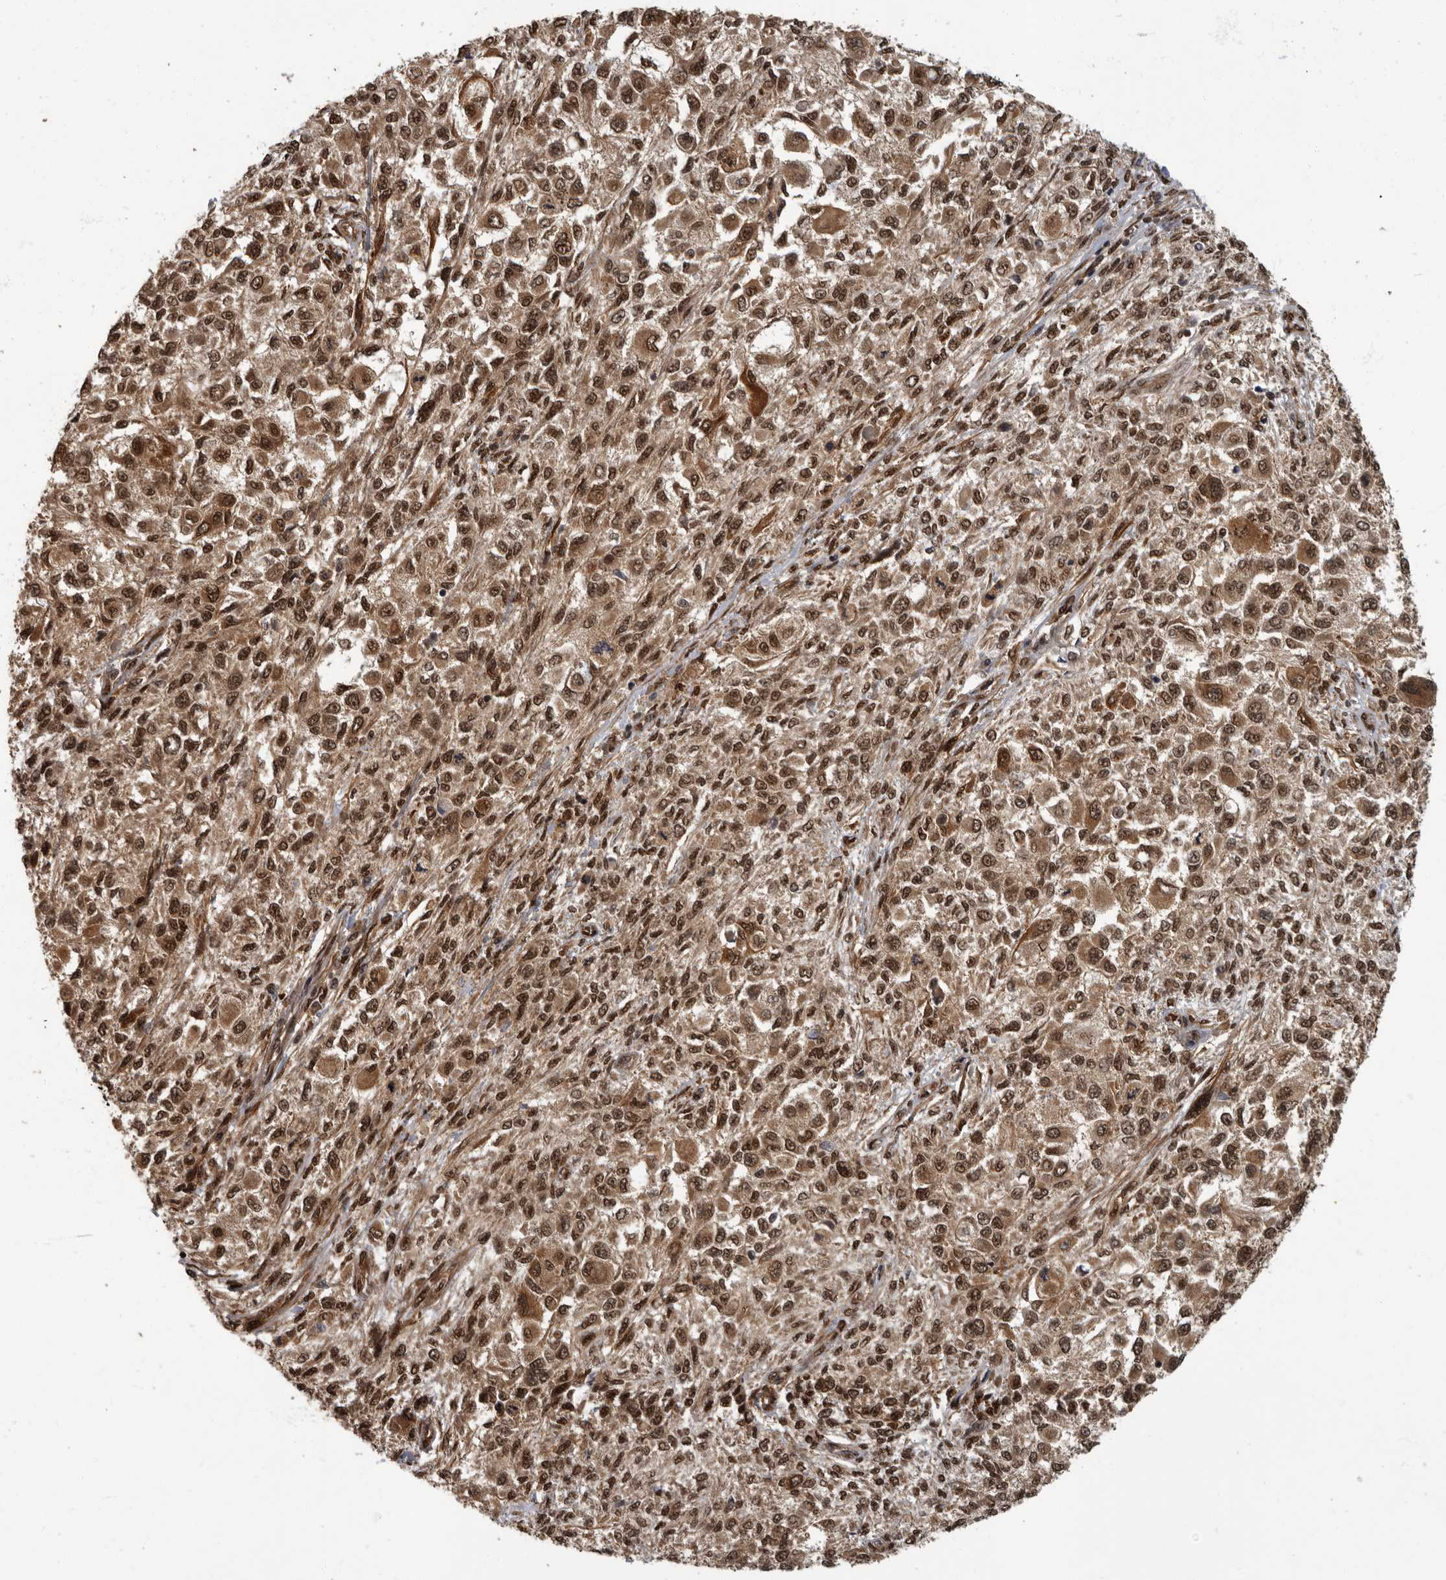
{"staining": {"intensity": "strong", "quantity": ">75%", "location": "cytoplasmic/membranous,nuclear"}, "tissue": "melanoma", "cell_type": "Tumor cells", "image_type": "cancer", "snomed": [{"axis": "morphology", "description": "Necrosis, NOS"}, {"axis": "morphology", "description": "Malignant melanoma, NOS"}, {"axis": "topography", "description": "Skin"}], "caption": "Immunohistochemistry (DAB) staining of malignant melanoma reveals strong cytoplasmic/membranous and nuclear protein staining in approximately >75% of tumor cells.", "gene": "VPS50", "patient": {"sex": "female", "age": 87}}